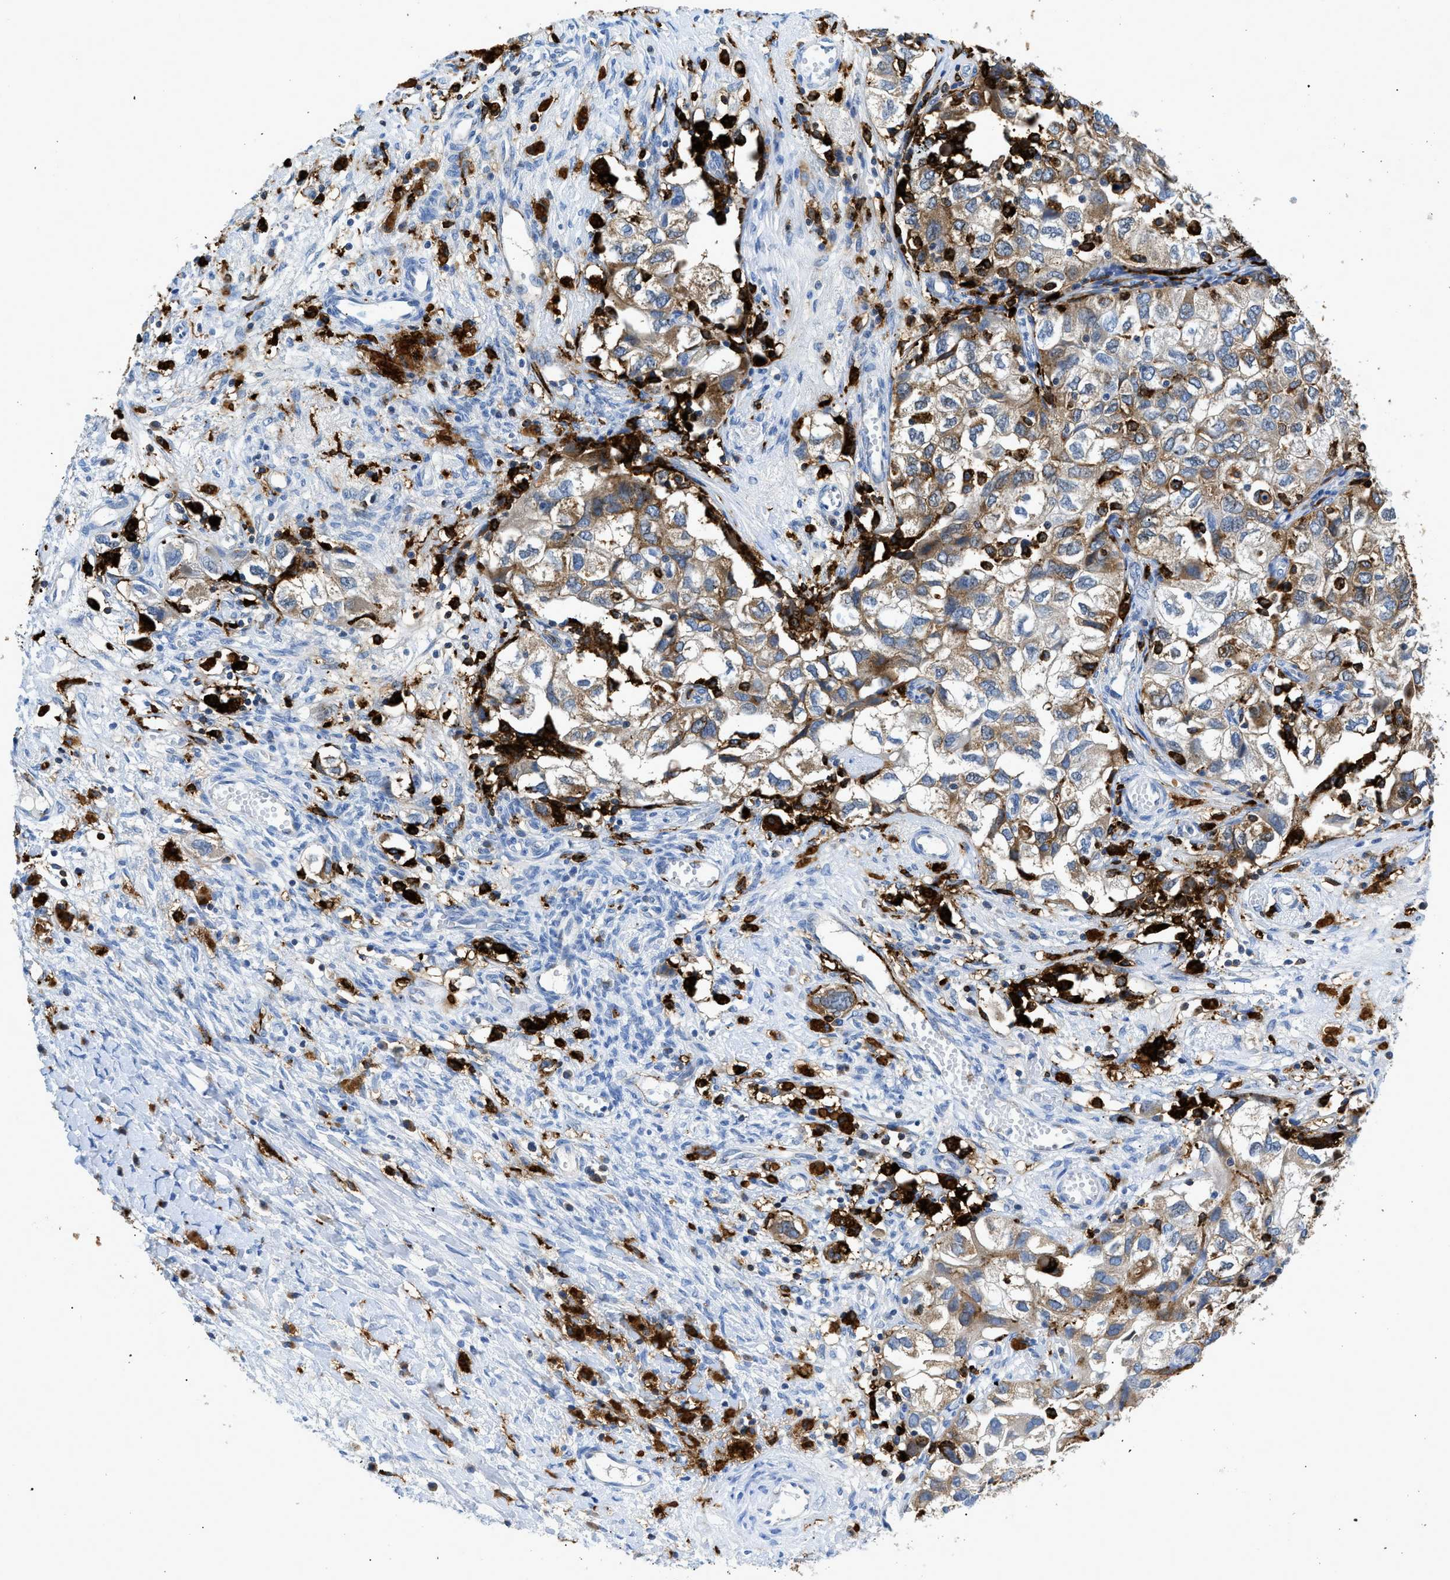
{"staining": {"intensity": "moderate", "quantity": ">75%", "location": "cytoplasmic/membranous"}, "tissue": "ovarian cancer", "cell_type": "Tumor cells", "image_type": "cancer", "snomed": [{"axis": "morphology", "description": "Carcinoma, NOS"}, {"axis": "morphology", "description": "Cystadenocarcinoma, serous, NOS"}, {"axis": "topography", "description": "Ovary"}], "caption": "Protein expression analysis of ovarian carcinoma exhibits moderate cytoplasmic/membranous positivity in about >75% of tumor cells.", "gene": "CD226", "patient": {"sex": "female", "age": 69}}